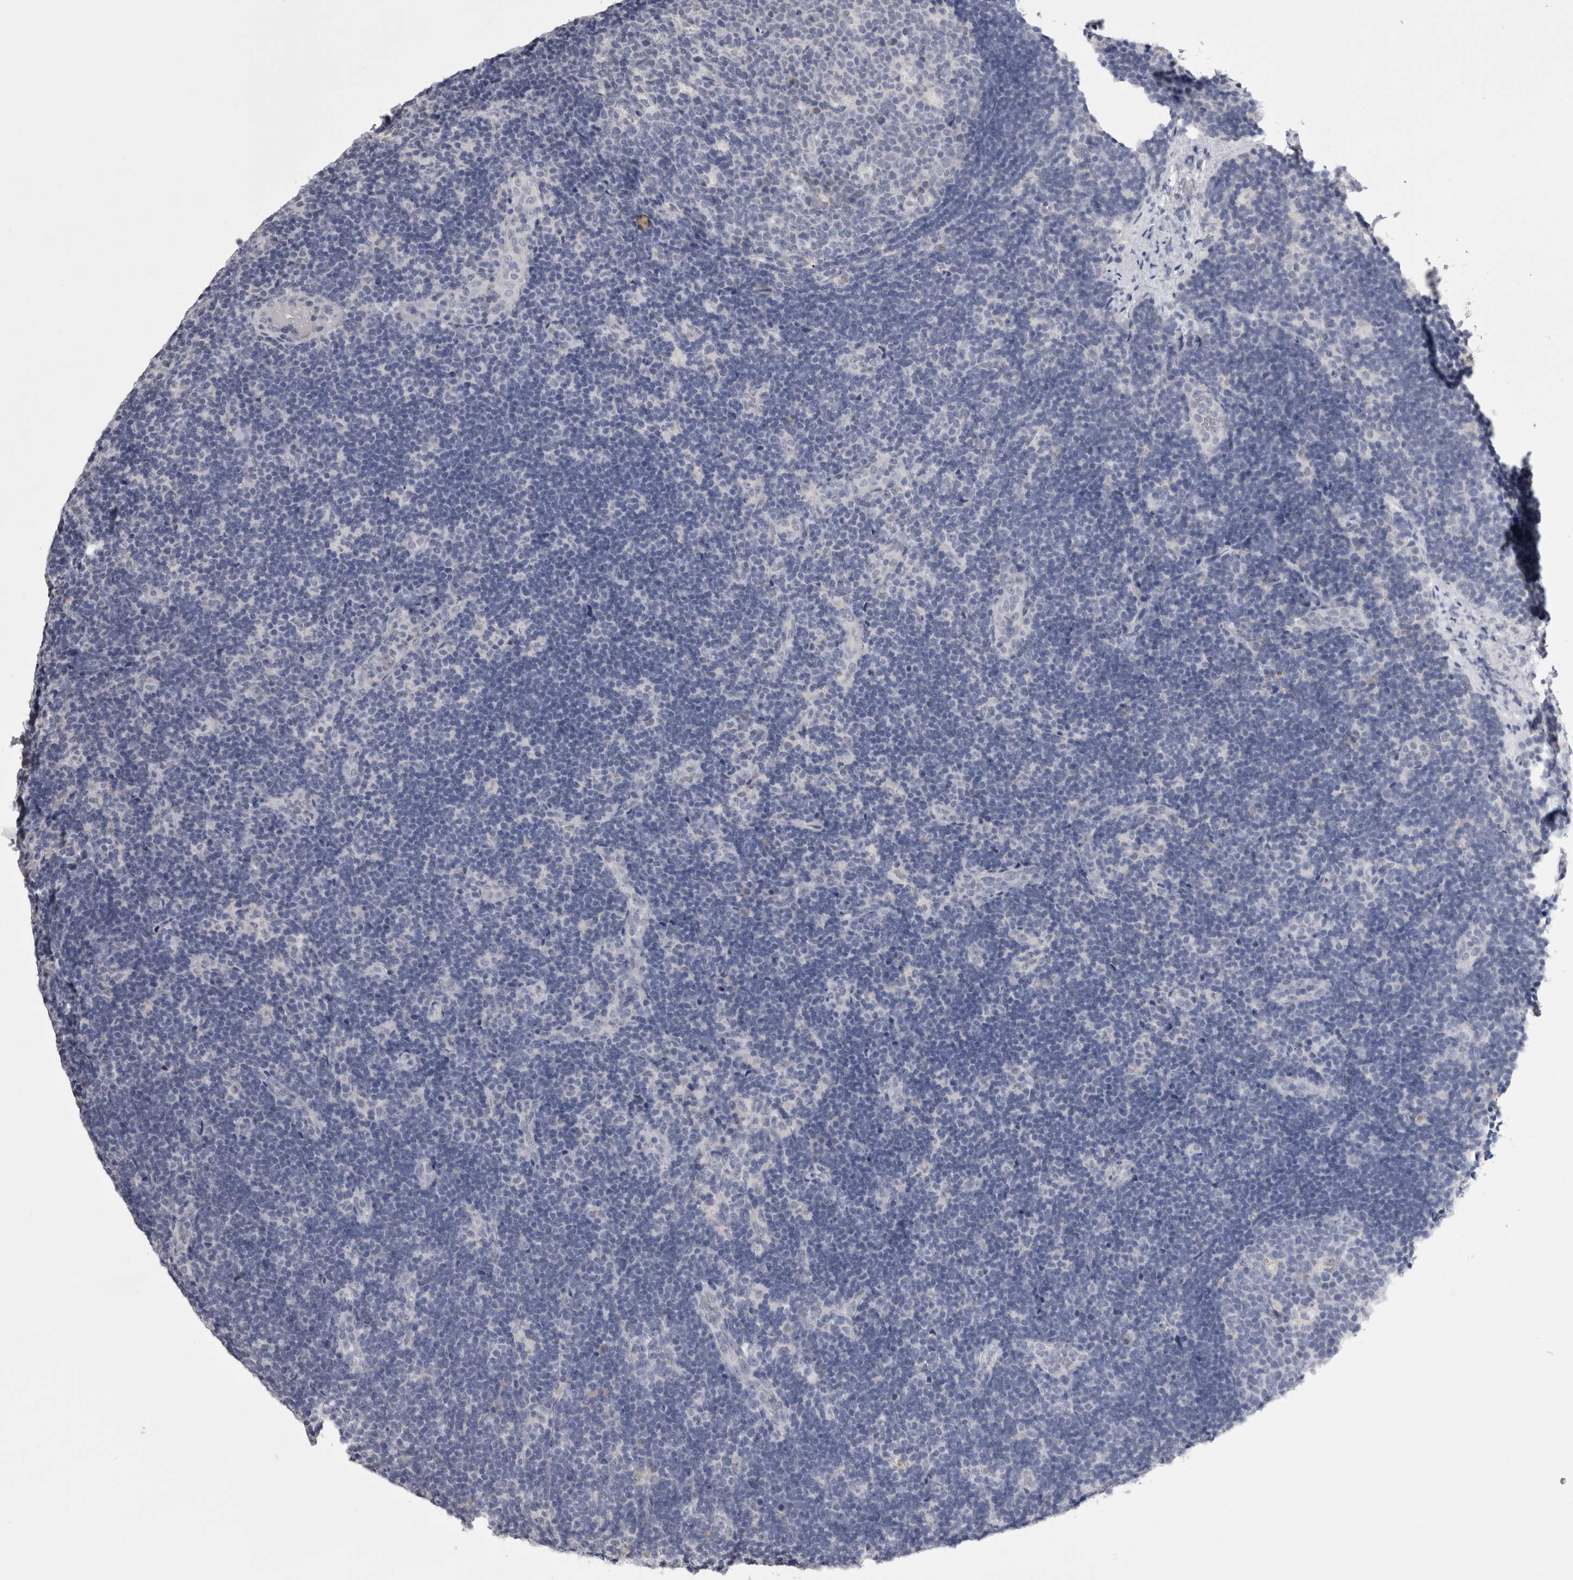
{"staining": {"intensity": "negative", "quantity": "none", "location": "none"}, "tissue": "lymph node", "cell_type": "Germinal center cells", "image_type": "normal", "snomed": [{"axis": "morphology", "description": "Normal tissue, NOS"}, {"axis": "topography", "description": "Lymph node"}], "caption": "Protein analysis of normal lymph node reveals no significant staining in germinal center cells. (DAB (3,3'-diaminobenzidine) immunohistochemistry with hematoxylin counter stain).", "gene": "CDHR5", "patient": {"sex": "female", "age": 22}}